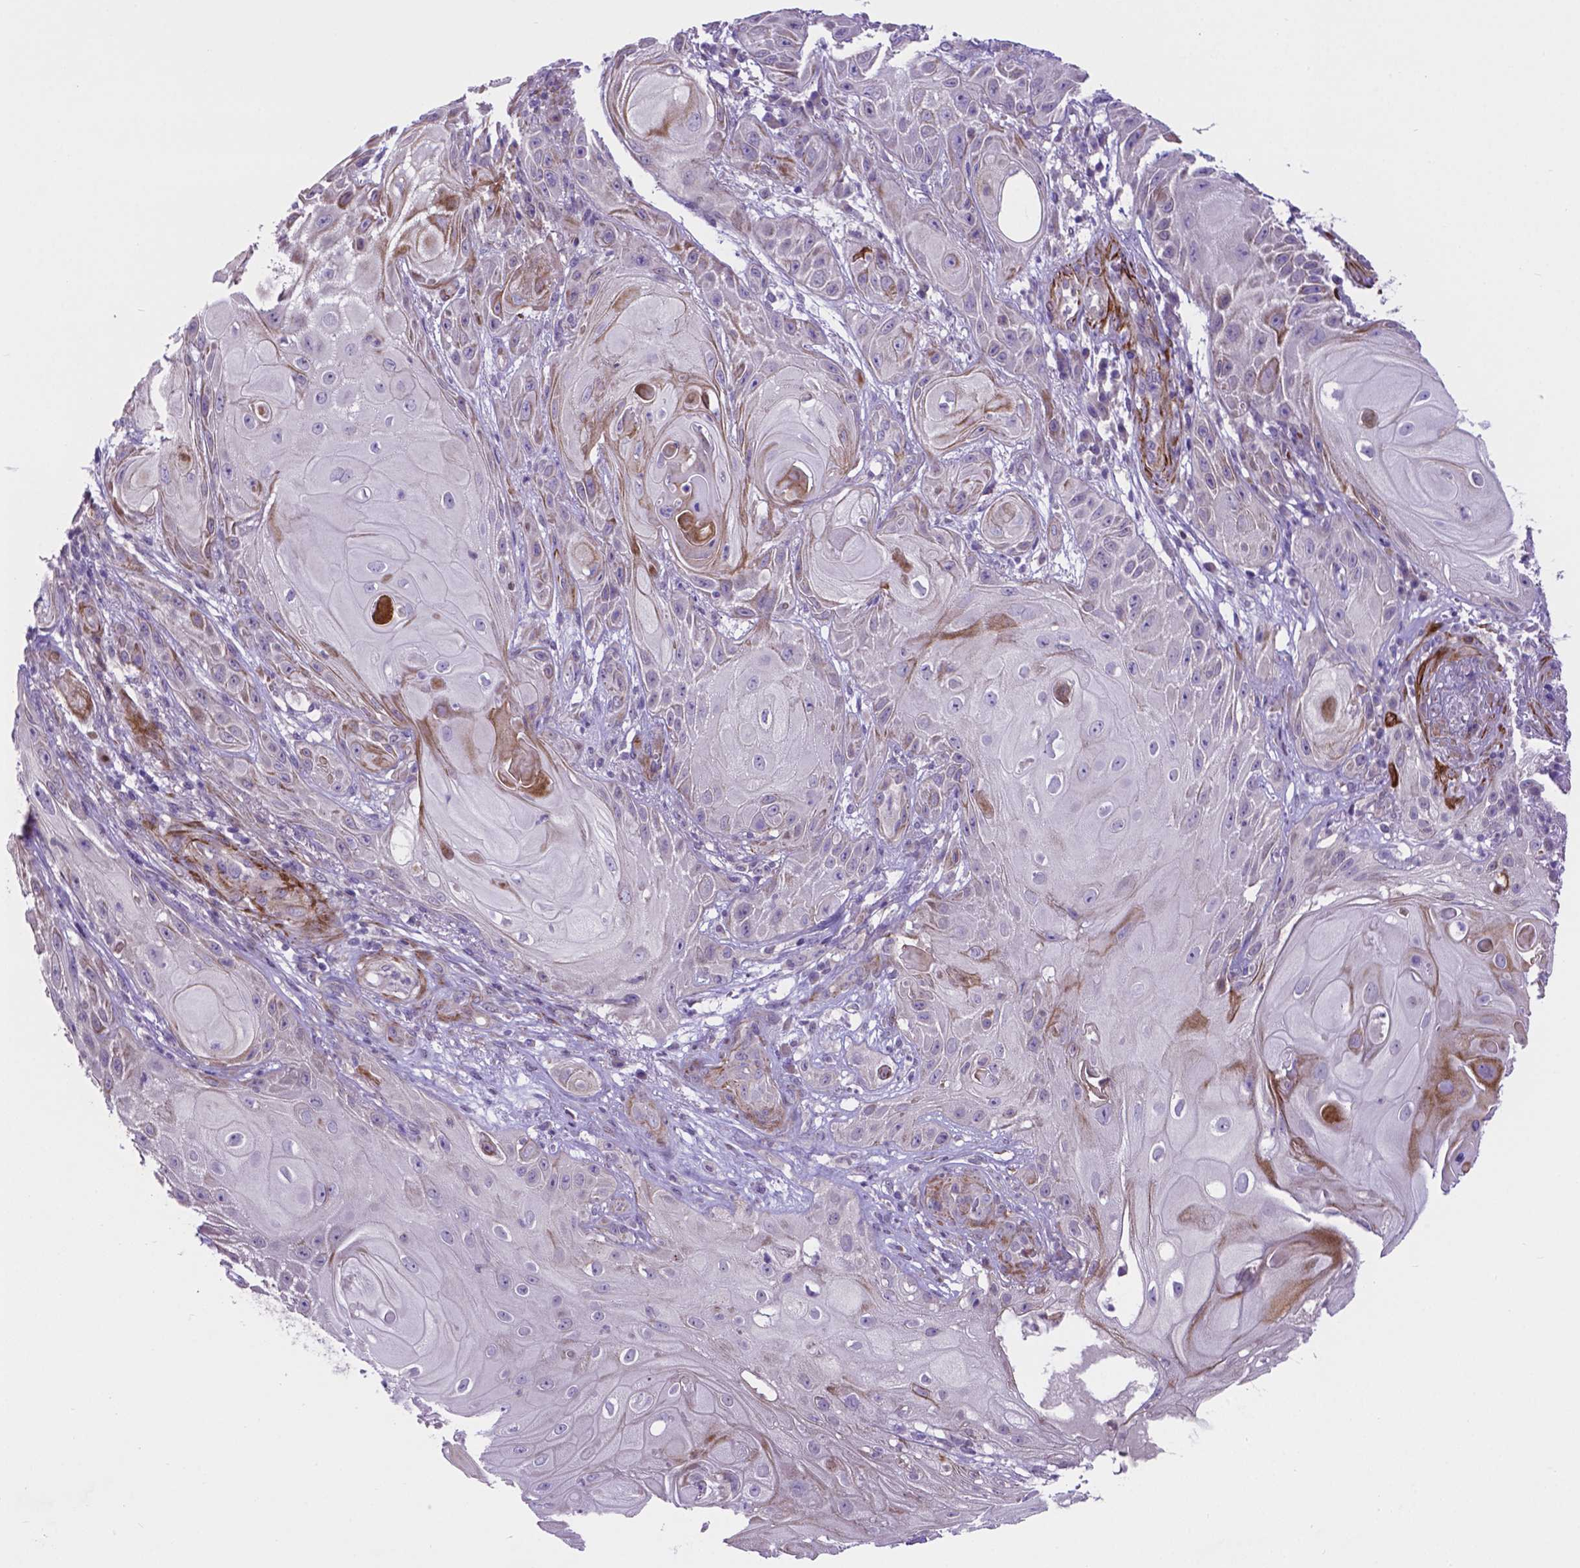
{"staining": {"intensity": "negative", "quantity": "none", "location": "none"}, "tissue": "skin cancer", "cell_type": "Tumor cells", "image_type": "cancer", "snomed": [{"axis": "morphology", "description": "Squamous cell carcinoma, NOS"}, {"axis": "topography", "description": "Skin"}], "caption": "High magnification brightfield microscopy of squamous cell carcinoma (skin) stained with DAB (3,3'-diaminobenzidine) (brown) and counterstained with hematoxylin (blue): tumor cells show no significant staining.", "gene": "PFKFB4", "patient": {"sex": "male", "age": 62}}